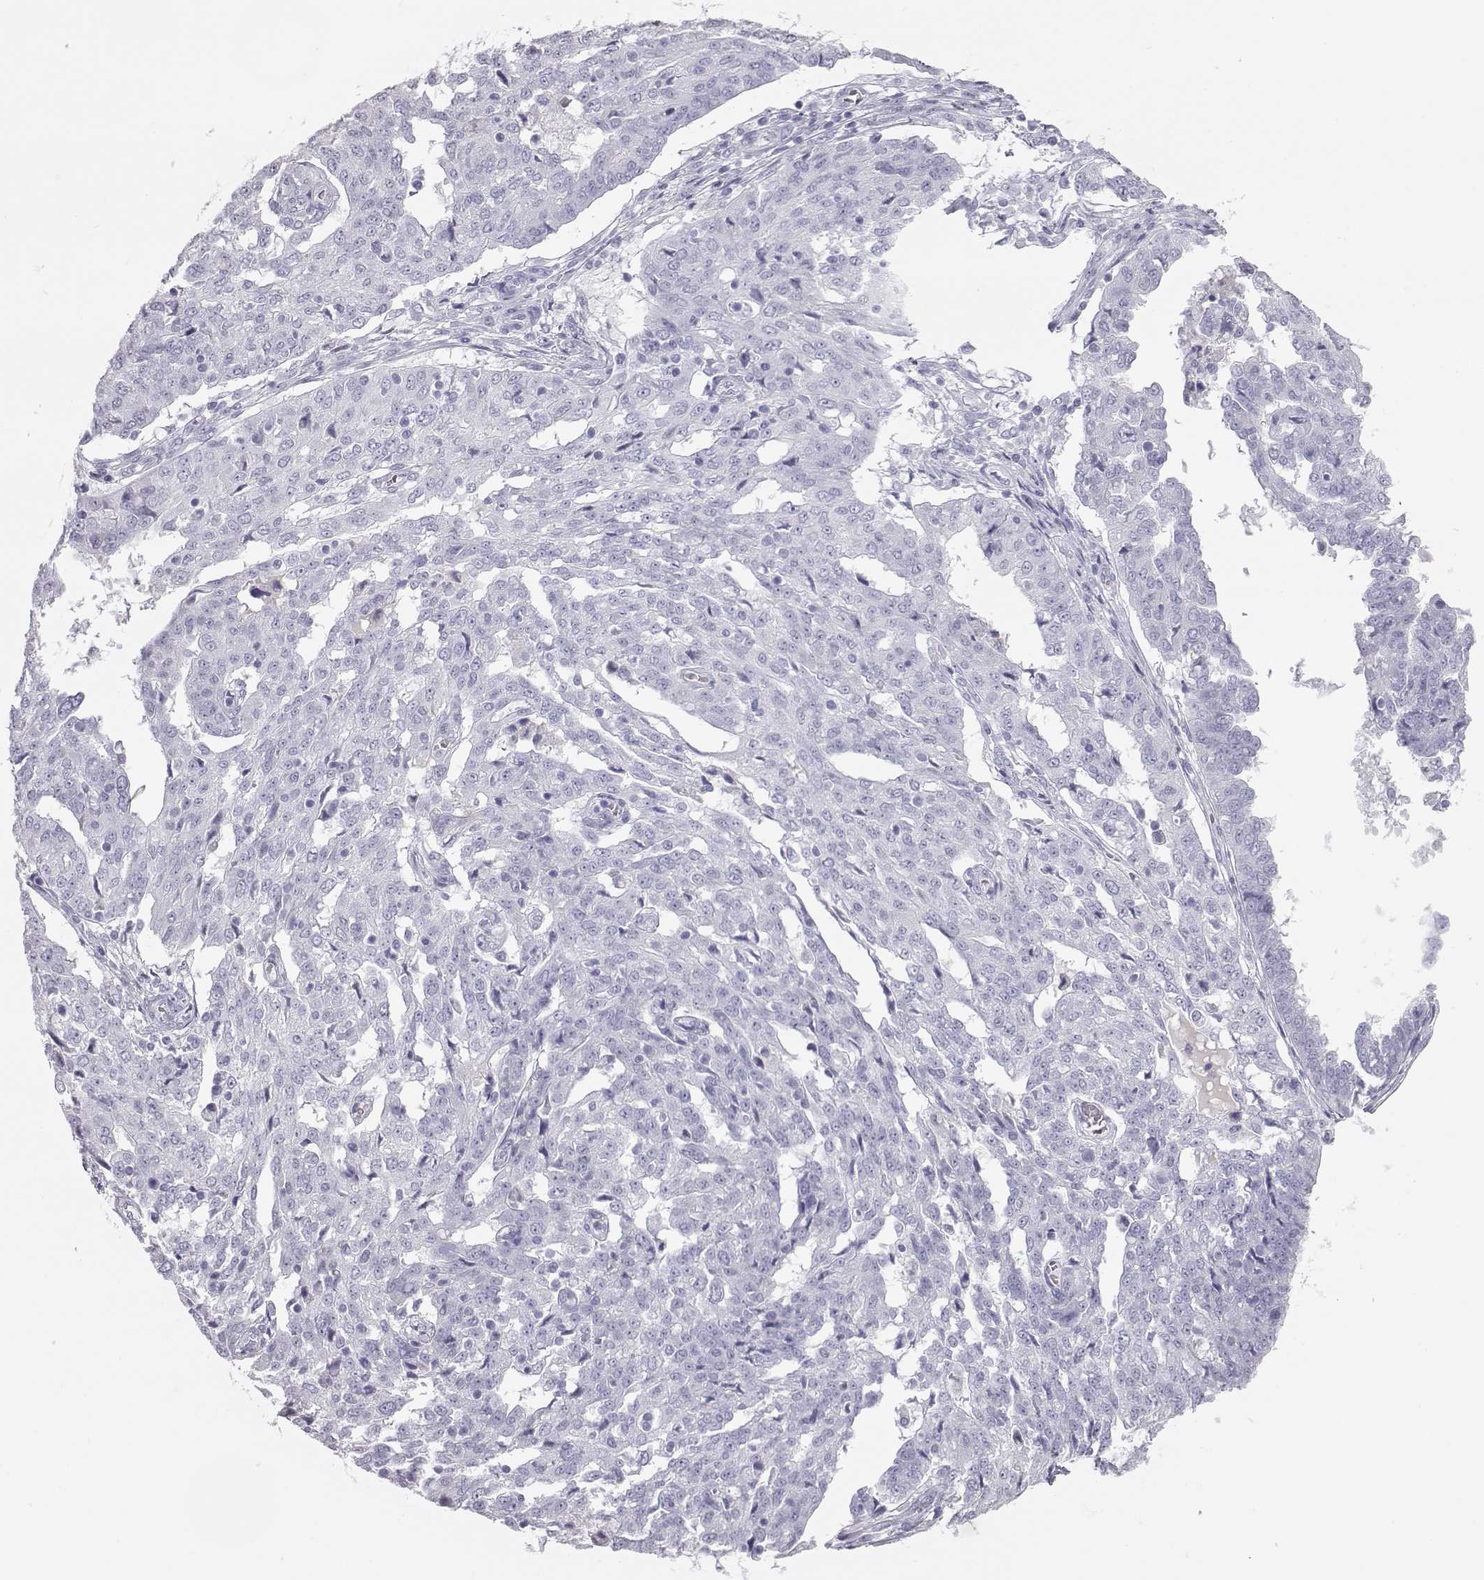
{"staining": {"intensity": "negative", "quantity": "none", "location": "none"}, "tissue": "ovarian cancer", "cell_type": "Tumor cells", "image_type": "cancer", "snomed": [{"axis": "morphology", "description": "Cystadenocarcinoma, serous, NOS"}, {"axis": "topography", "description": "Ovary"}], "caption": "Ovarian cancer stained for a protein using immunohistochemistry (IHC) displays no positivity tumor cells.", "gene": "ITLN2", "patient": {"sex": "female", "age": 67}}